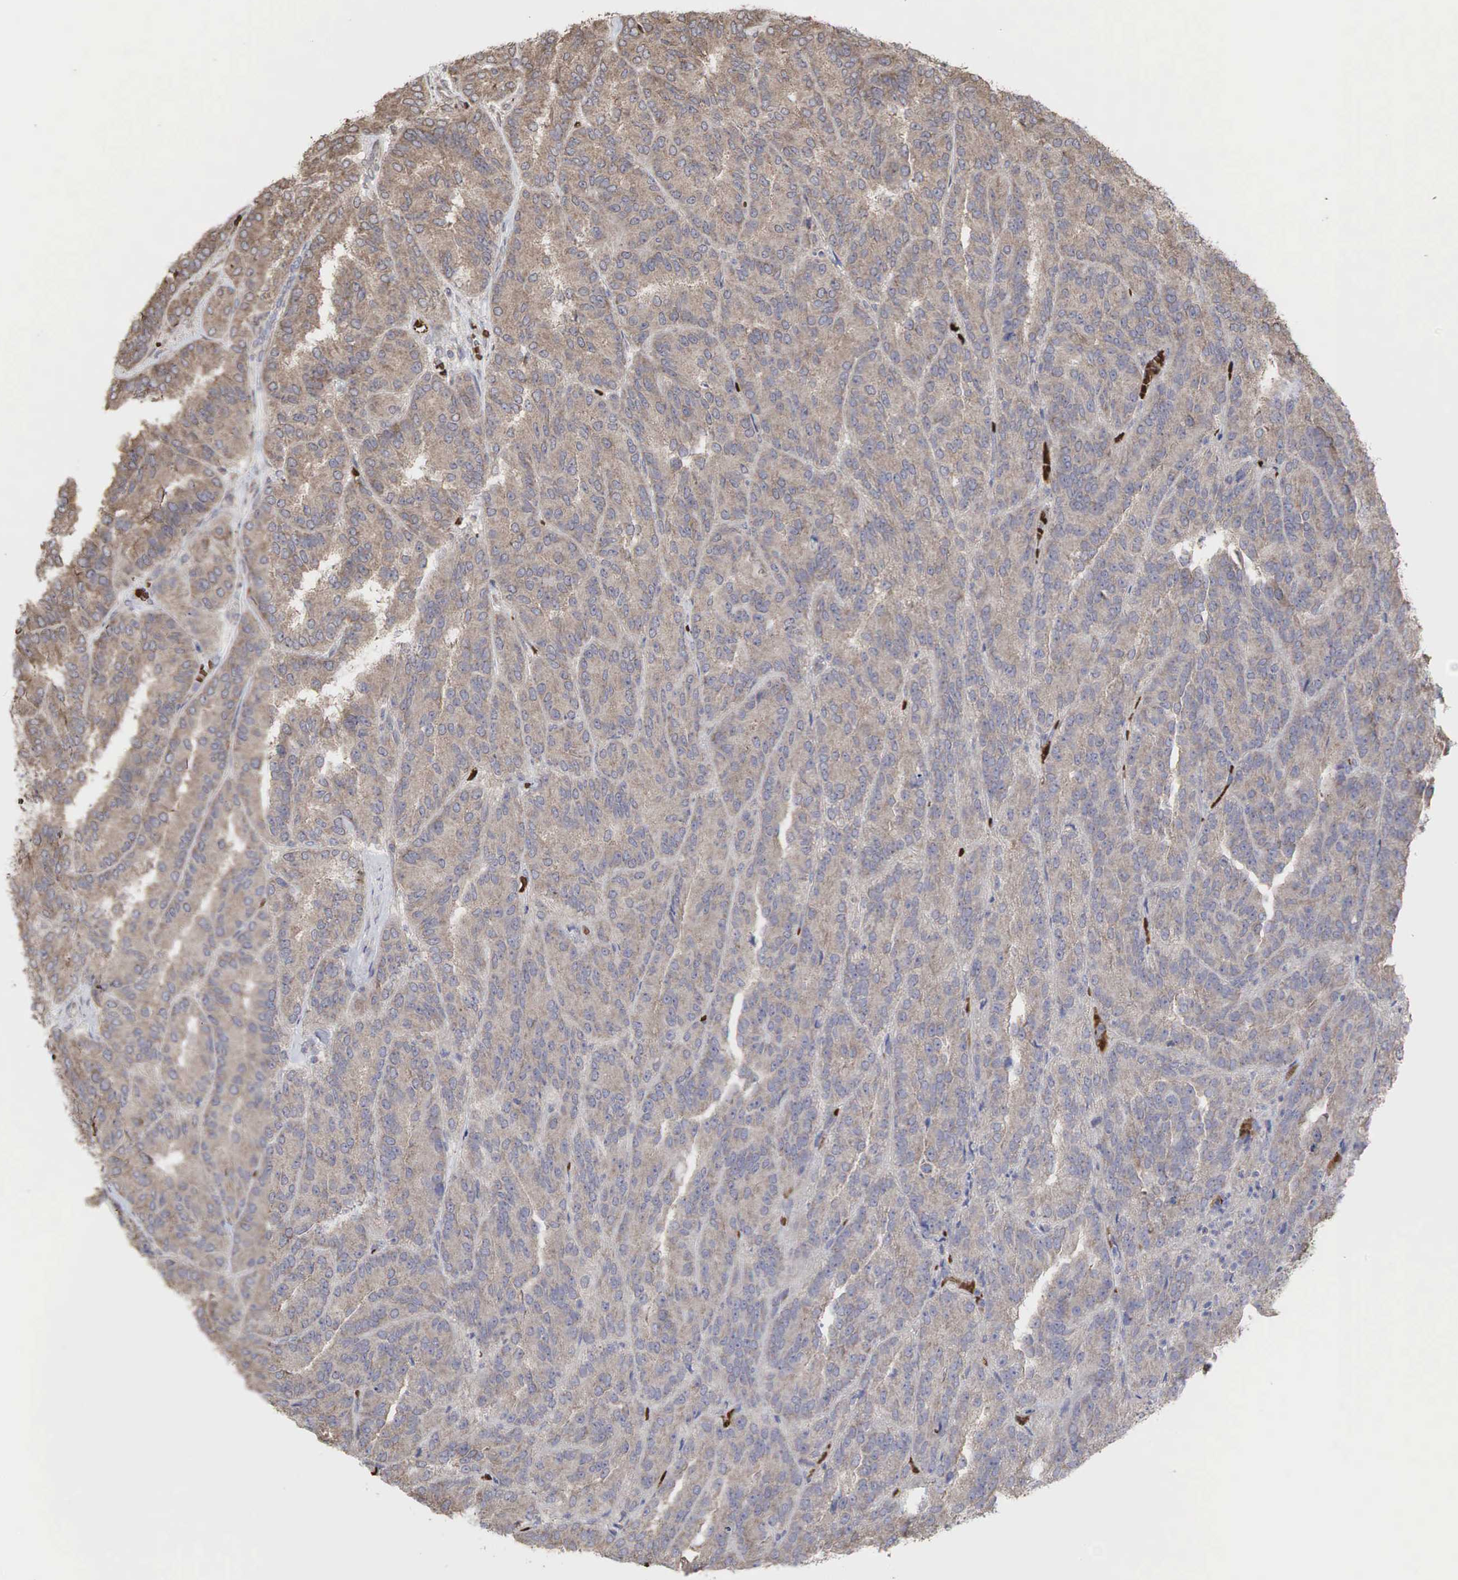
{"staining": {"intensity": "weak", "quantity": ">75%", "location": "cytoplasmic/membranous"}, "tissue": "renal cancer", "cell_type": "Tumor cells", "image_type": "cancer", "snomed": [{"axis": "morphology", "description": "Adenocarcinoma, NOS"}, {"axis": "topography", "description": "Kidney"}], "caption": "A low amount of weak cytoplasmic/membranous expression is present in approximately >75% of tumor cells in renal cancer tissue. (DAB (3,3'-diaminobenzidine) = brown stain, brightfield microscopy at high magnification).", "gene": "PABPC5", "patient": {"sex": "male", "age": 46}}